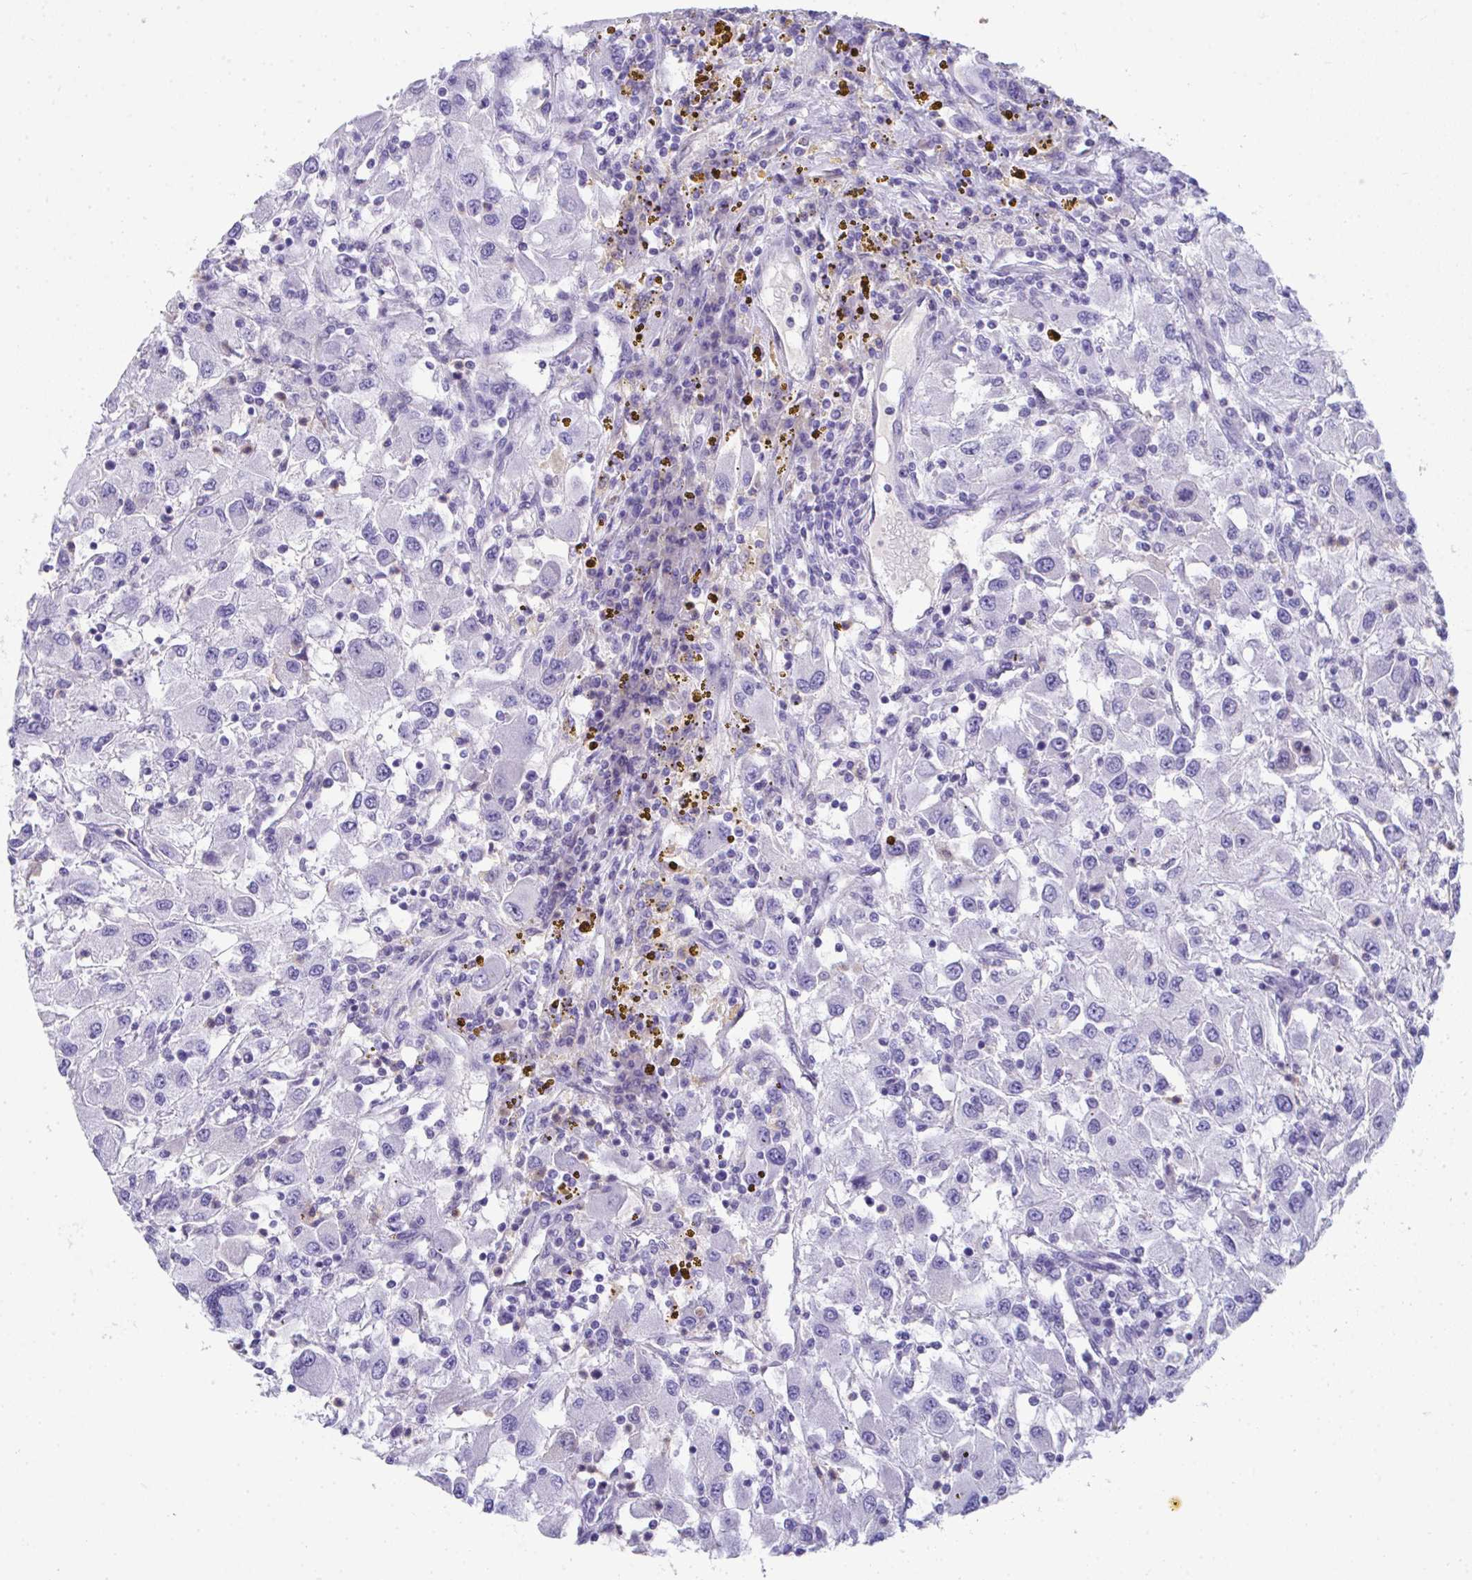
{"staining": {"intensity": "negative", "quantity": "none", "location": "none"}, "tissue": "renal cancer", "cell_type": "Tumor cells", "image_type": "cancer", "snomed": [{"axis": "morphology", "description": "Adenocarcinoma, NOS"}, {"axis": "topography", "description": "Kidney"}], "caption": "An IHC micrograph of renal cancer is shown. There is no staining in tumor cells of renal cancer.", "gene": "COA5", "patient": {"sex": "female", "age": 67}}